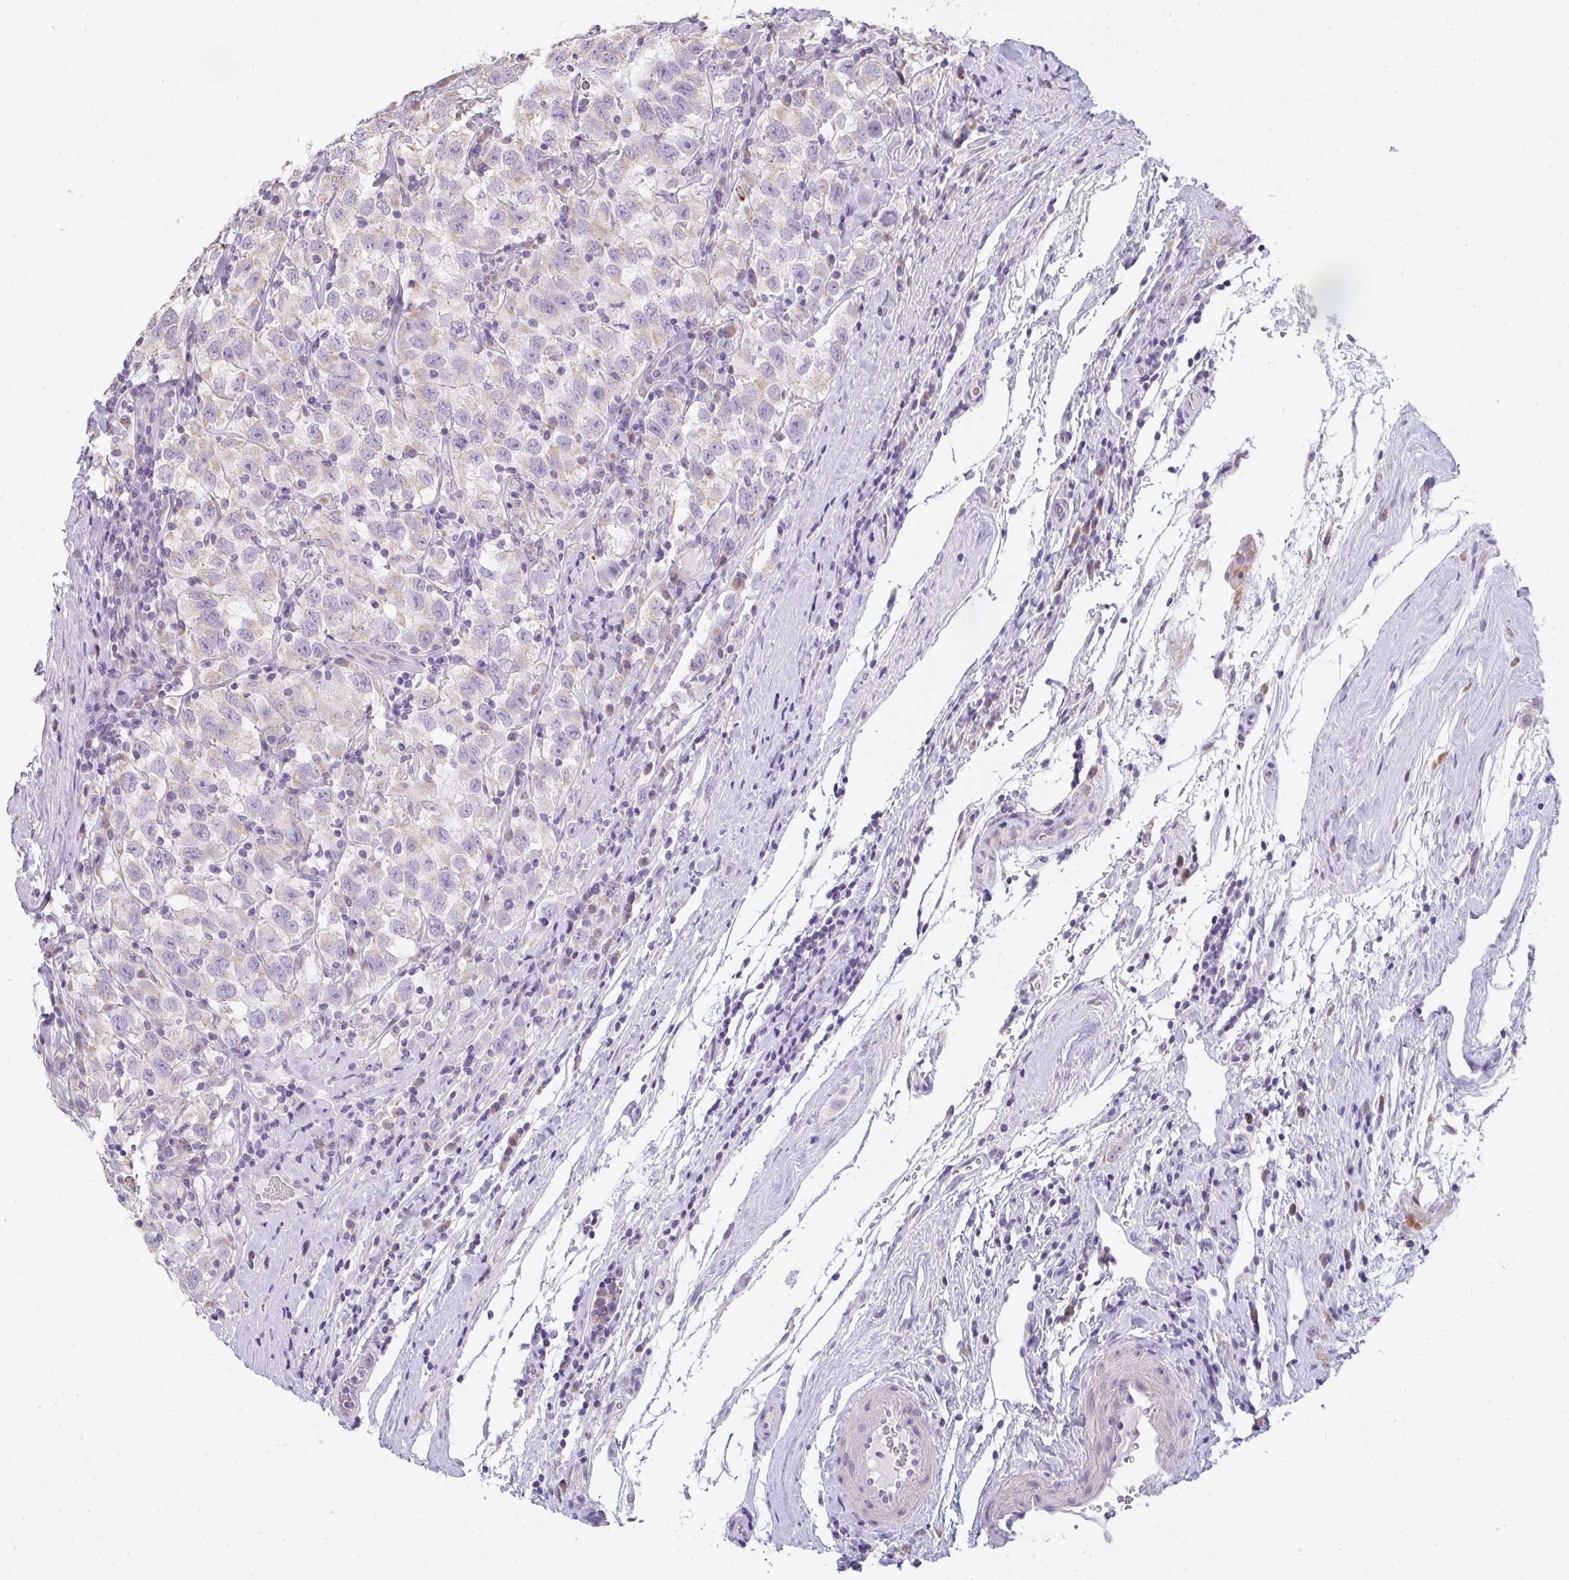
{"staining": {"intensity": "moderate", "quantity": "25%-75%", "location": "cytoplasmic/membranous"}, "tissue": "testis cancer", "cell_type": "Tumor cells", "image_type": "cancer", "snomed": [{"axis": "morphology", "description": "Seminoma, NOS"}, {"axis": "topography", "description": "Testis"}], "caption": "Protein expression analysis of seminoma (testis) shows moderate cytoplasmic/membranous positivity in approximately 25%-75% of tumor cells.", "gene": "CACNA1S", "patient": {"sex": "male", "age": 41}}